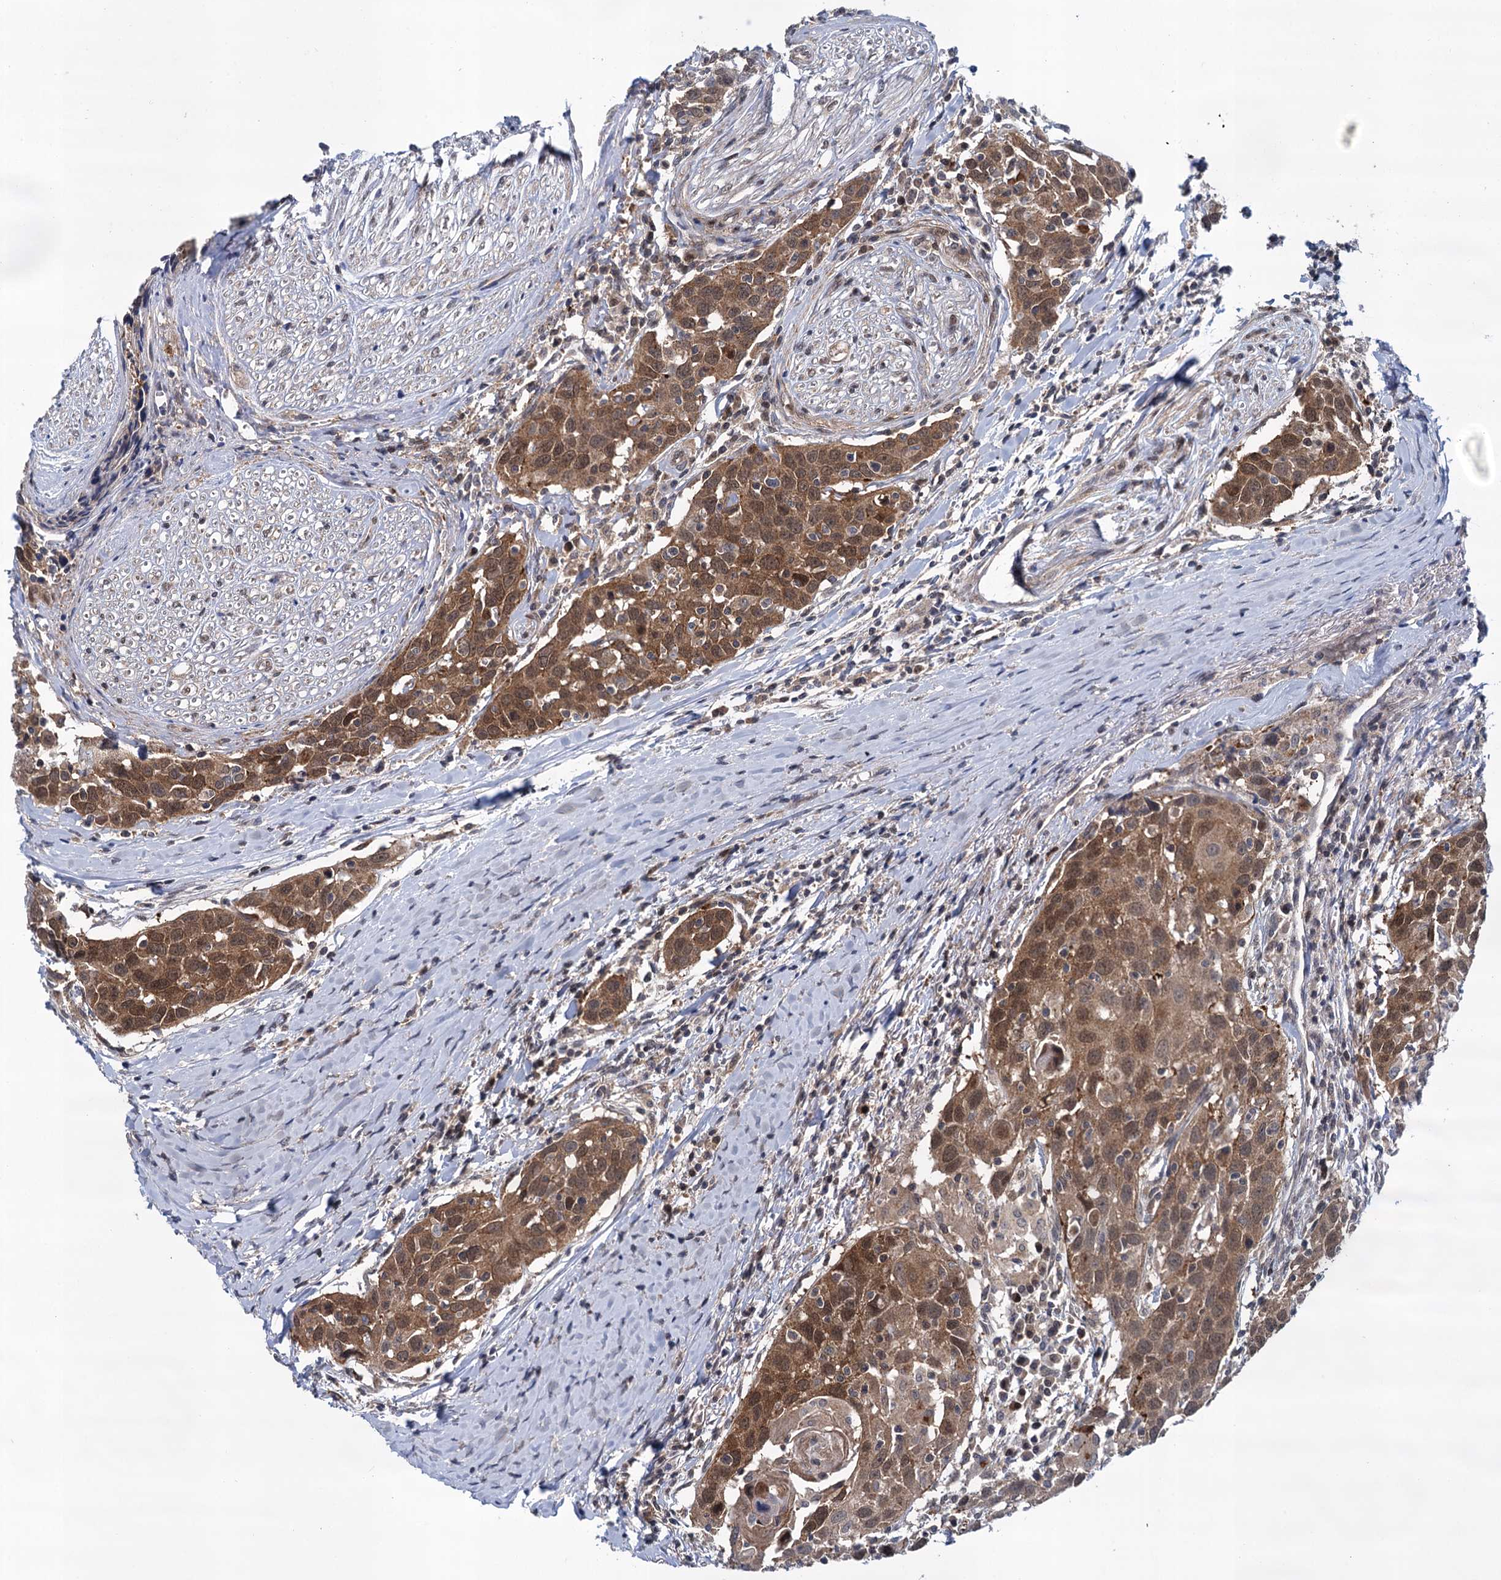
{"staining": {"intensity": "moderate", "quantity": ">75%", "location": "cytoplasmic/membranous,nuclear"}, "tissue": "head and neck cancer", "cell_type": "Tumor cells", "image_type": "cancer", "snomed": [{"axis": "morphology", "description": "Squamous cell carcinoma, NOS"}, {"axis": "topography", "description": "Oral tissue"}, {"axis": "topography", "description": "Head-Neck"}], "caption": "This image shows IHC staining of head and neck cancer, with medium moderate cytoplasmic/membranous and nuclear positivity in about >75% of tumor cells.", "gene": "GLO1", "patient": {"sex": "female", "age": 50}}